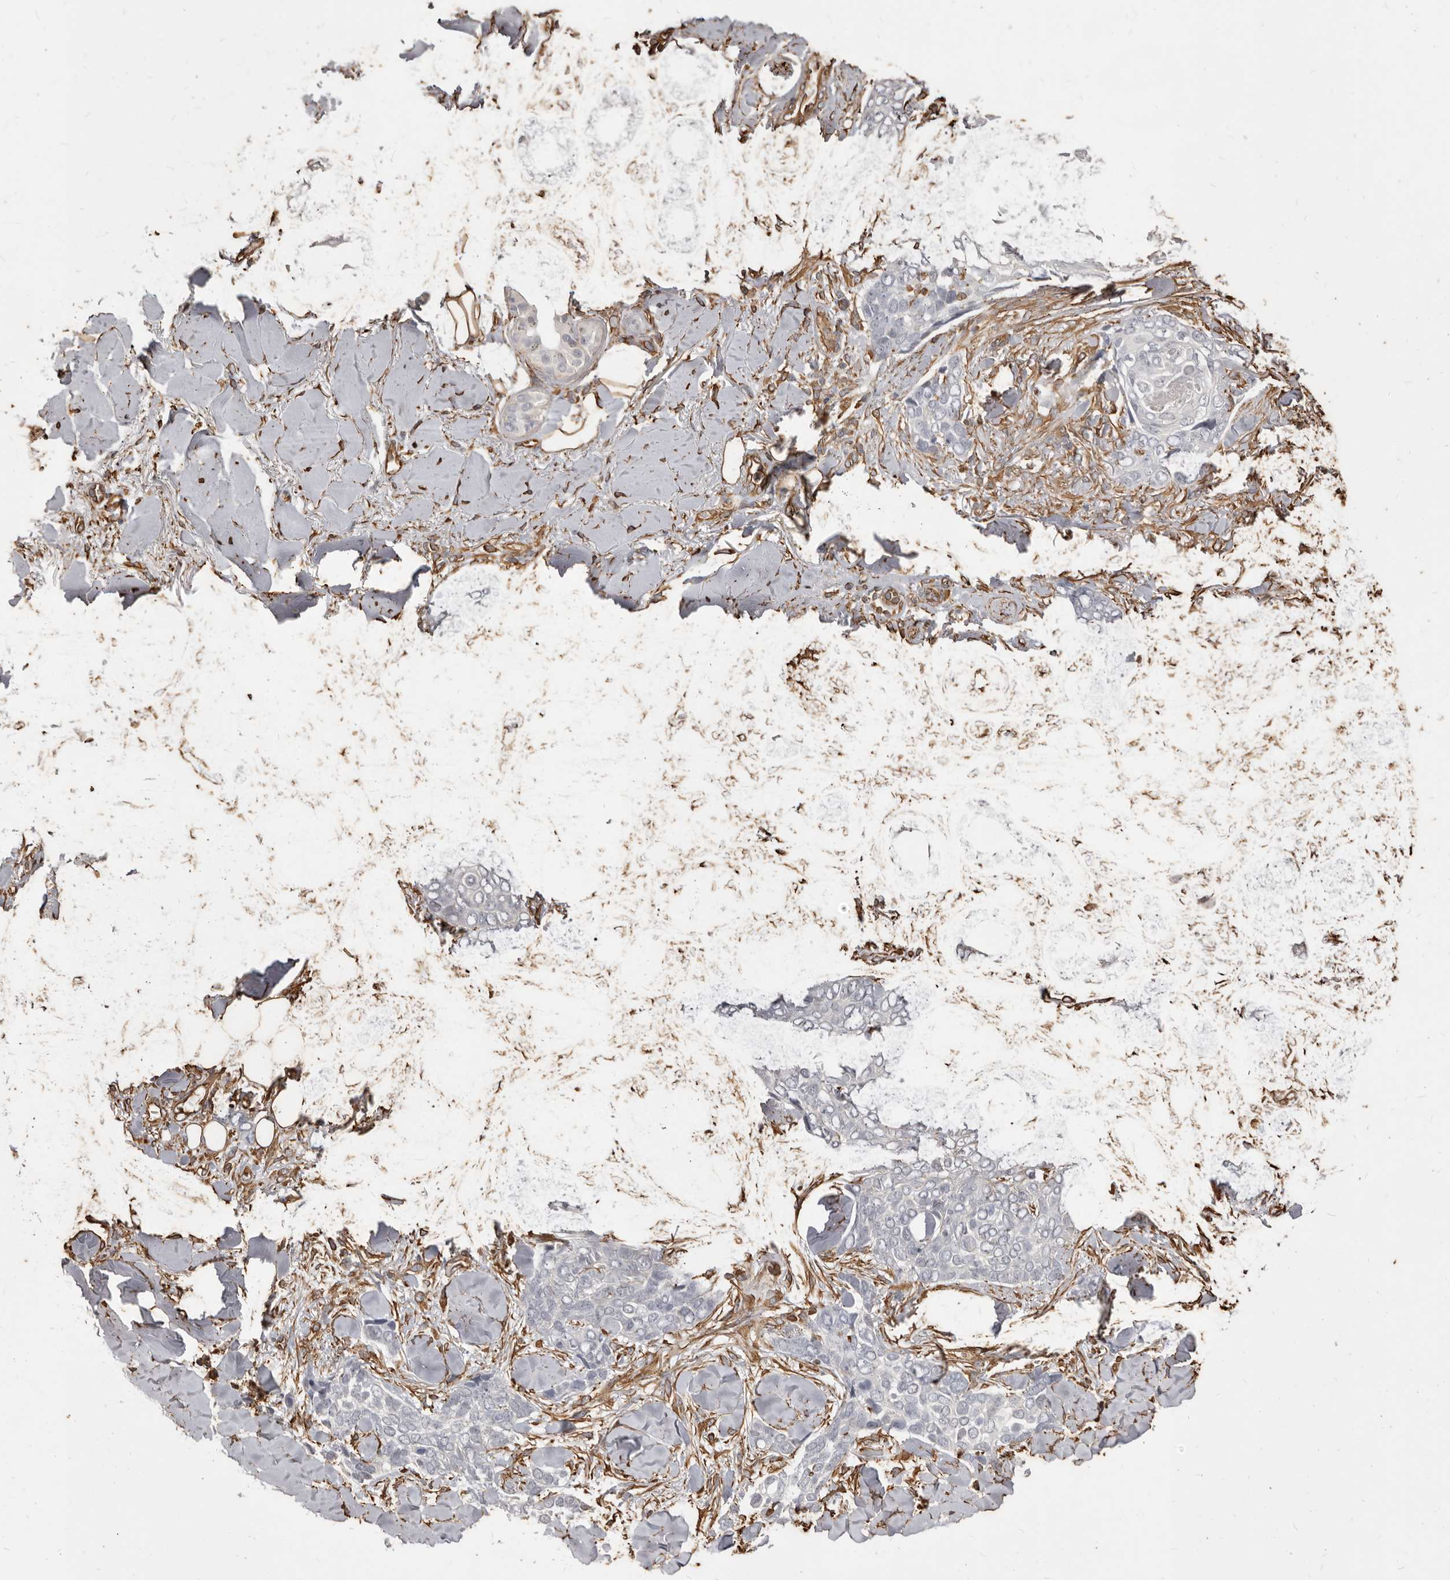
{"staining": {"intensity": "negative", "quantity": "none", "location": "none"}, "tissue": "skin cancer", "cell_type": "Tumor cells", "image_type": "cancer", "snomed": [{"axis": "morphology", "description": "Basal cell carcinoma"}, {"axis": "topography", "description": "Skin"}], "caption": "Micrograph shows no significant protein positivity in tumor cells of skin basal cell carcinoma. The staining is performed using DAB brown chromogen with nuclei counter-stained in using hematoxylin.", "gene": "MTURN", "patient": {"sex": "female", "age": 82}}